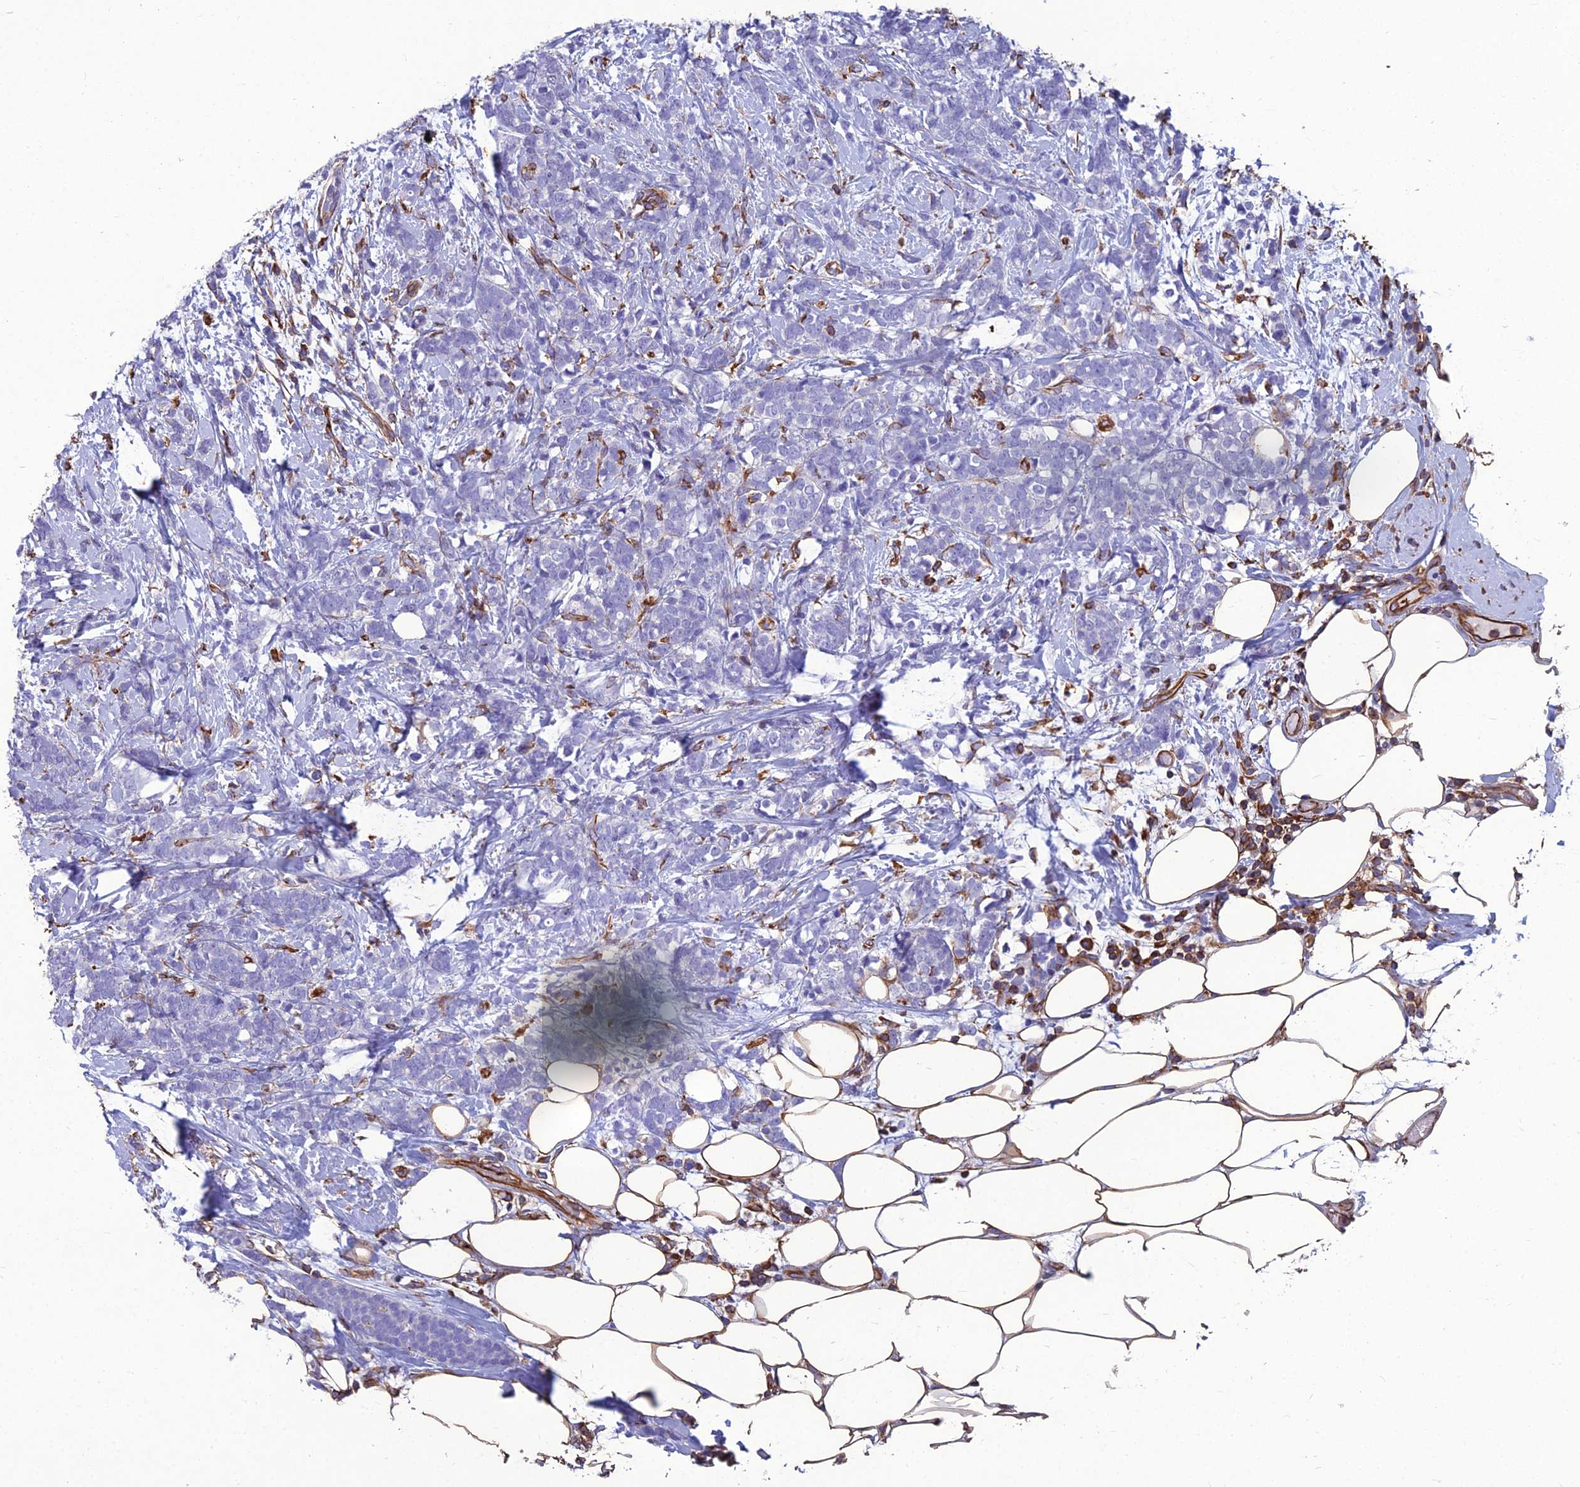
{"staining": {"intensity": "negative", "quantity": "none", "location": "none"}, "tissue": "breast cancer", "cell_type": "Tumor cells", "image_type": "cancer", "snomed": [{"axis": "morphology", "description": "Lobular carcinoma"}, {"axis": "topography", "description": "Breast"}], "caption": "An immunohistochemistry photomicrograph of breast cancer (lobular carcinoma) is shown. There is no staining in tumor cells of breast cancer (lobular carcinoma). The staining is performed using DAB brown chromogen with nuclei counter-stained in using hematoxylin.", "gene": "PSMD11", "patient": {"sex": "female", "age": 58}}